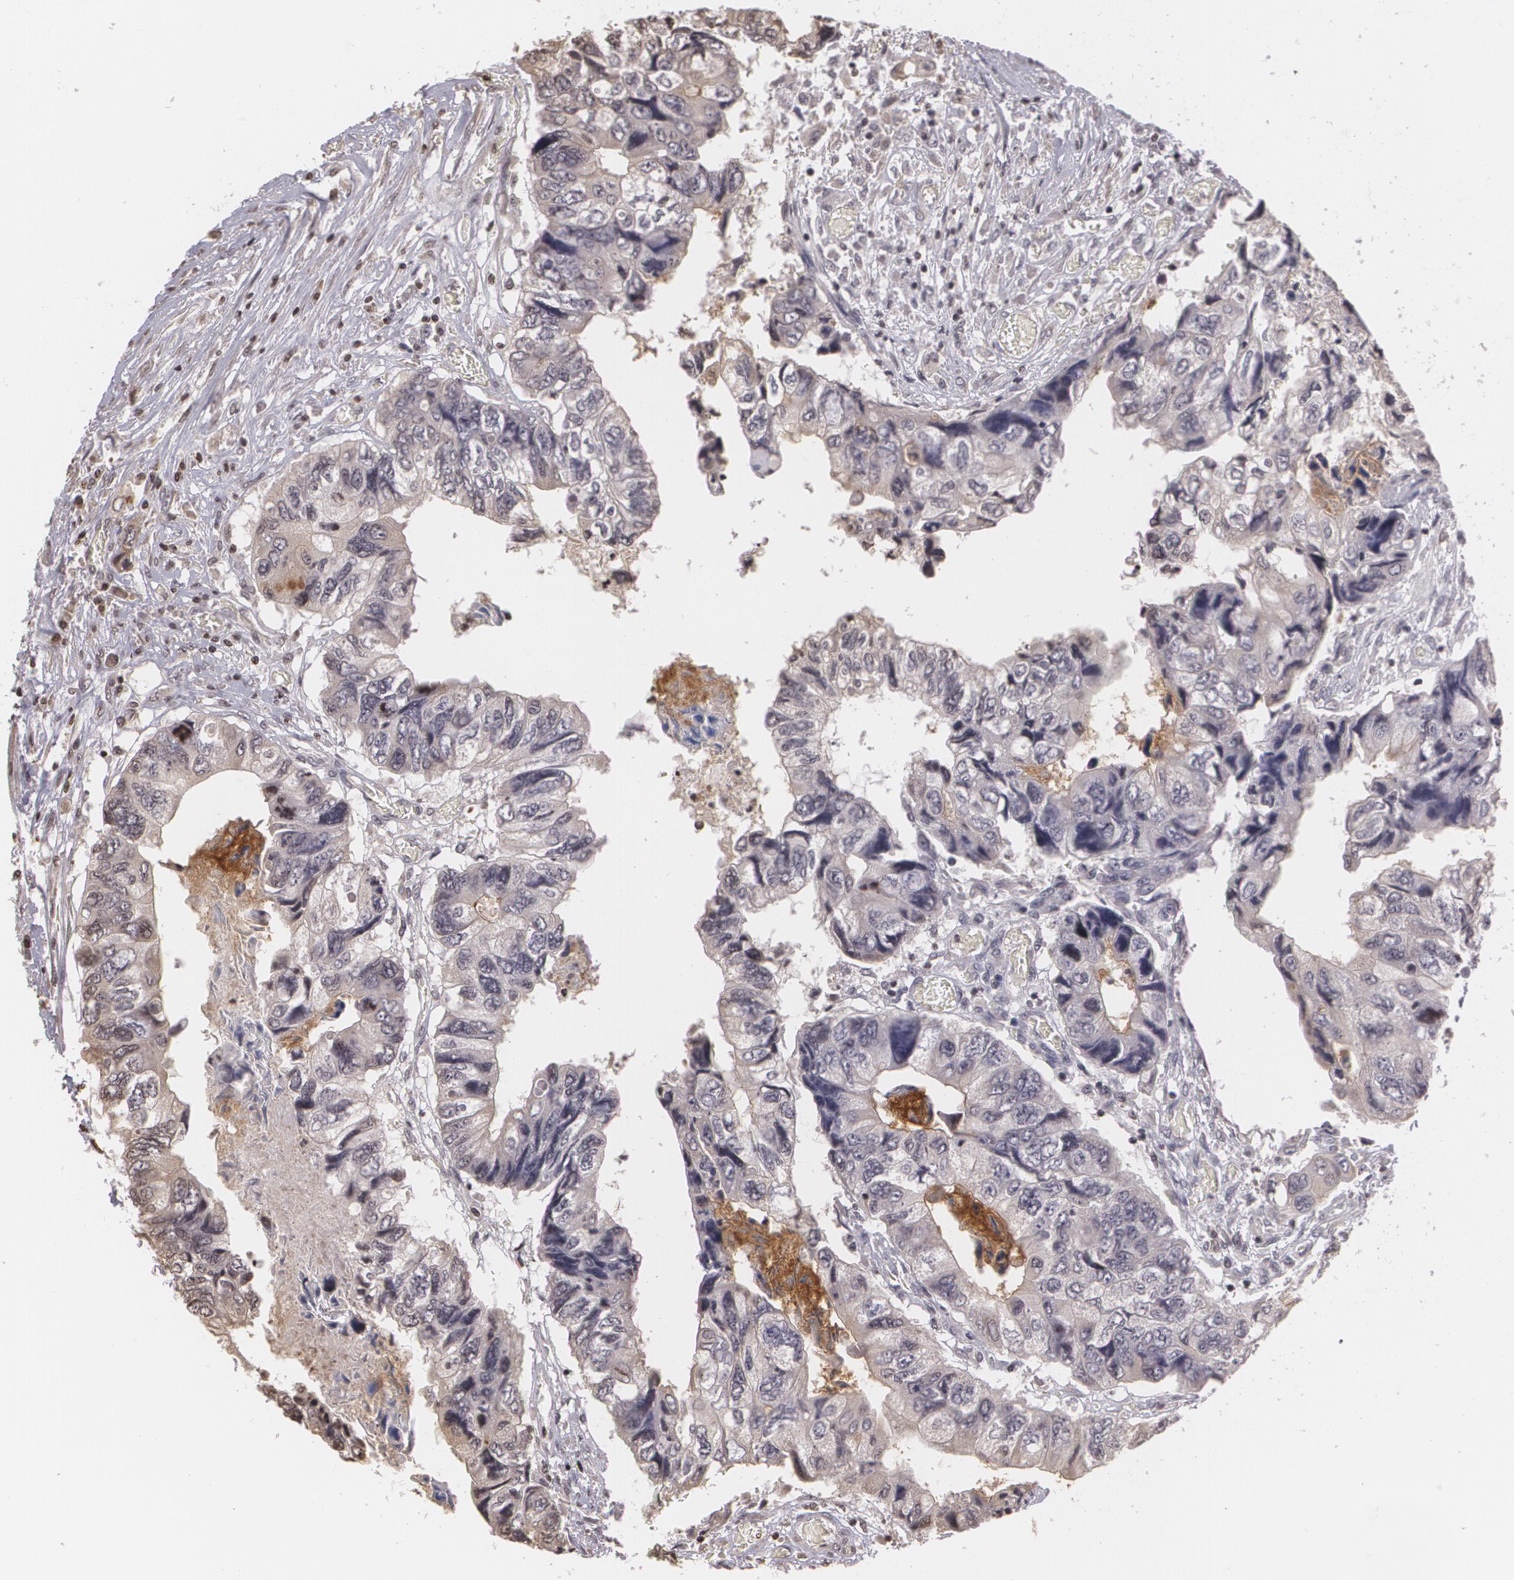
{"staining": {"intensity": "negative", "quantity": "none", "location": "none"}, "tissue": "colorectal cancer", "cell_type": "Tumor cells", "image_type": "cancer", "snomed": [{"axis": "morphology", "description": "Adenocarcinoma, NOS"}, {"axis": "topography", "description": "Rectum"}], "caption": "Human colorectal cancer (adenocarcinoma) stained for a protein using immunohistochemistry displays no expression in tumor cells.", "gene": "MUC1", "patient": {"sex": "female", "age": 82}}